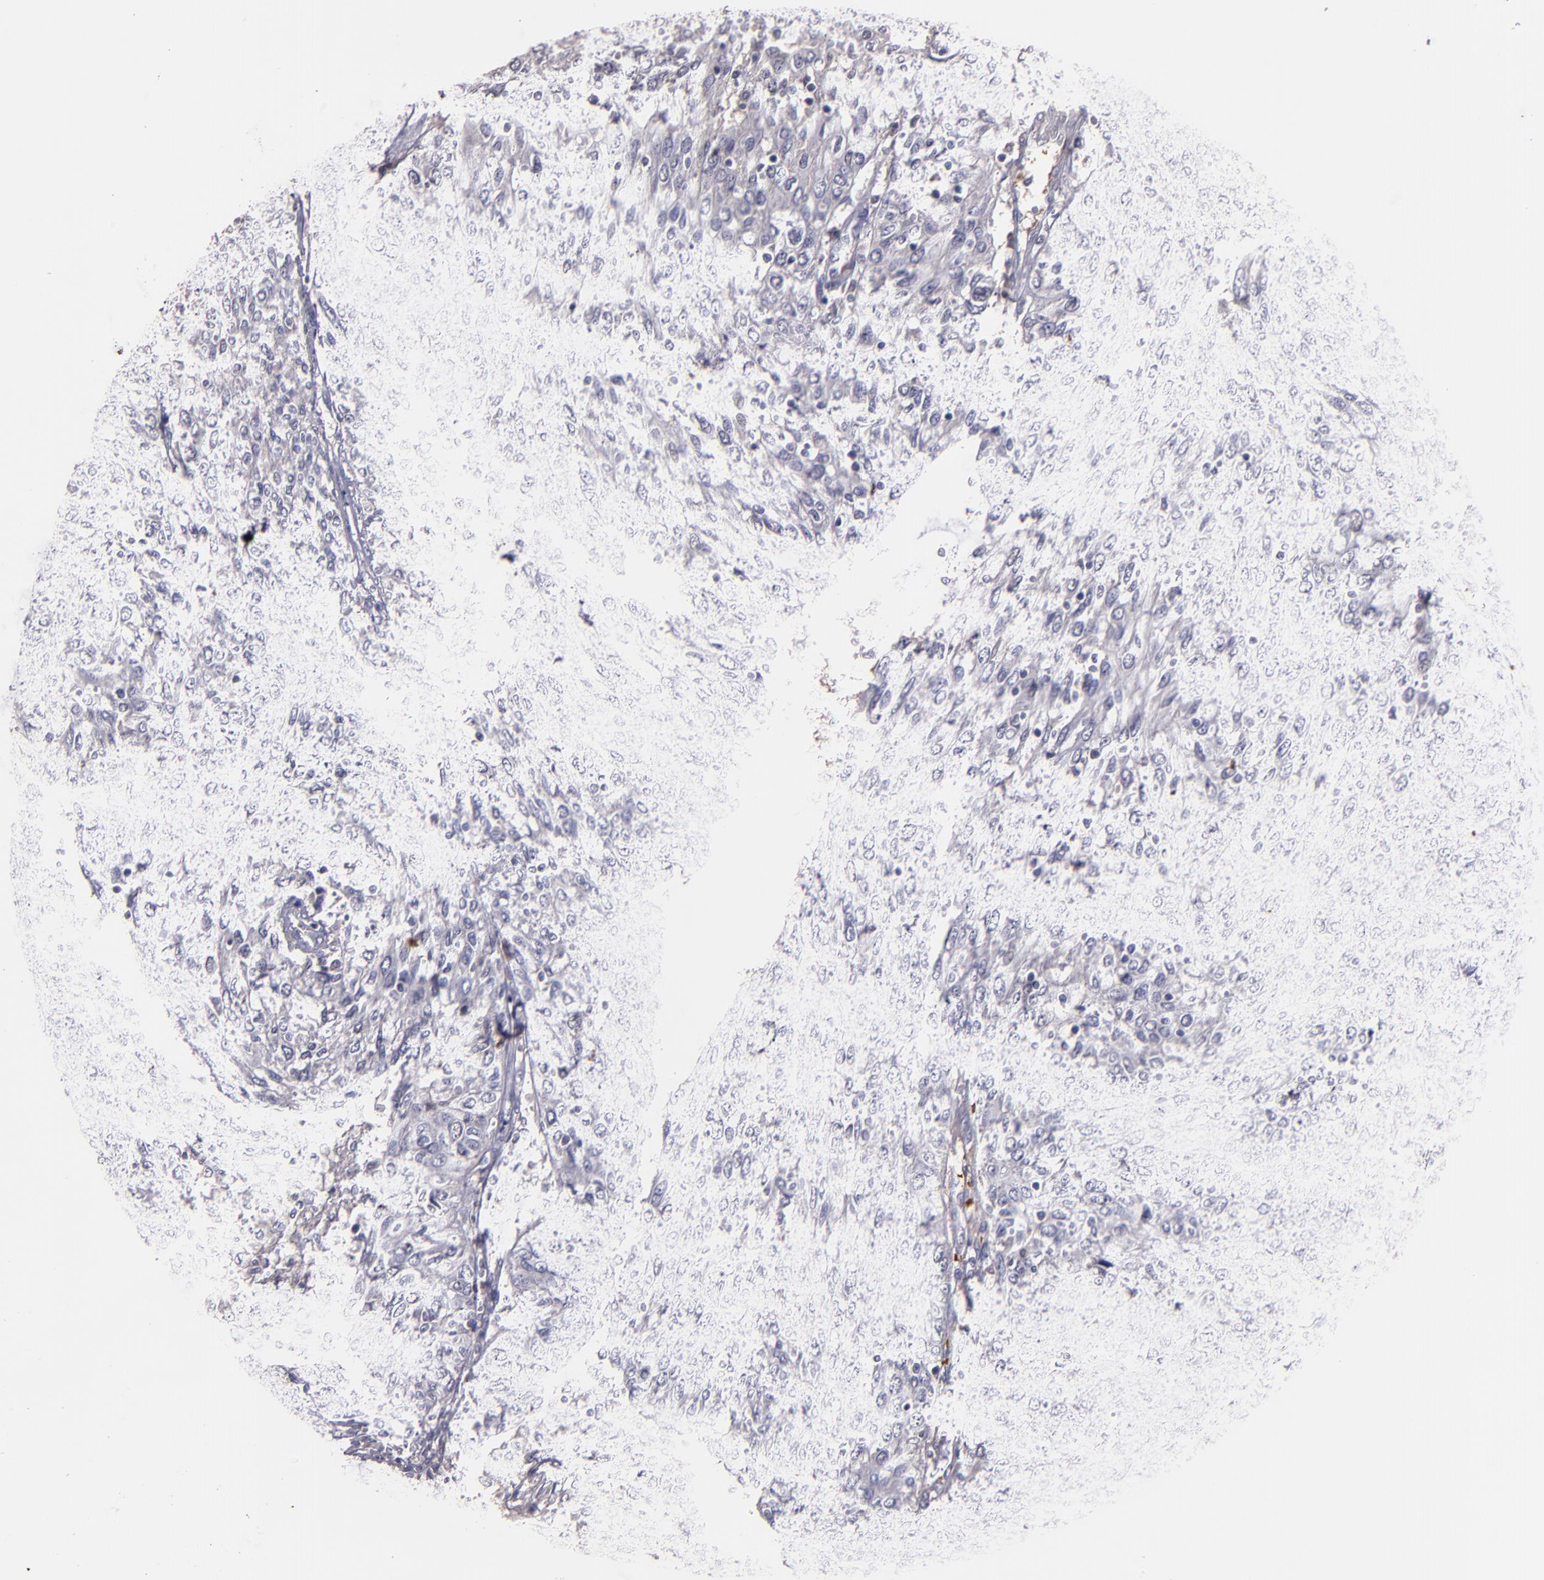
{"staining": {"intensity": "negative", "quantity": "none", "location": "none"}, "tissue": "ovarian cancer", "cell_type": "Tumor cells", "image_type": "cancer", "snomed": [{"axis": "morphology", "description": "Carcinoma, endometroid"}, {"axis": "topography", "description": "Ovary"}], "caption": "Immunohistochemistry of human endometroid carcinoma (ovarian) displays no expression in tumor cells. (DAB (3,3'-diaminobenzidine) IHC with hematoxylin counter stain).", "gene": "SERPINC1", "patient": {"sex": "female", "age": 50}}